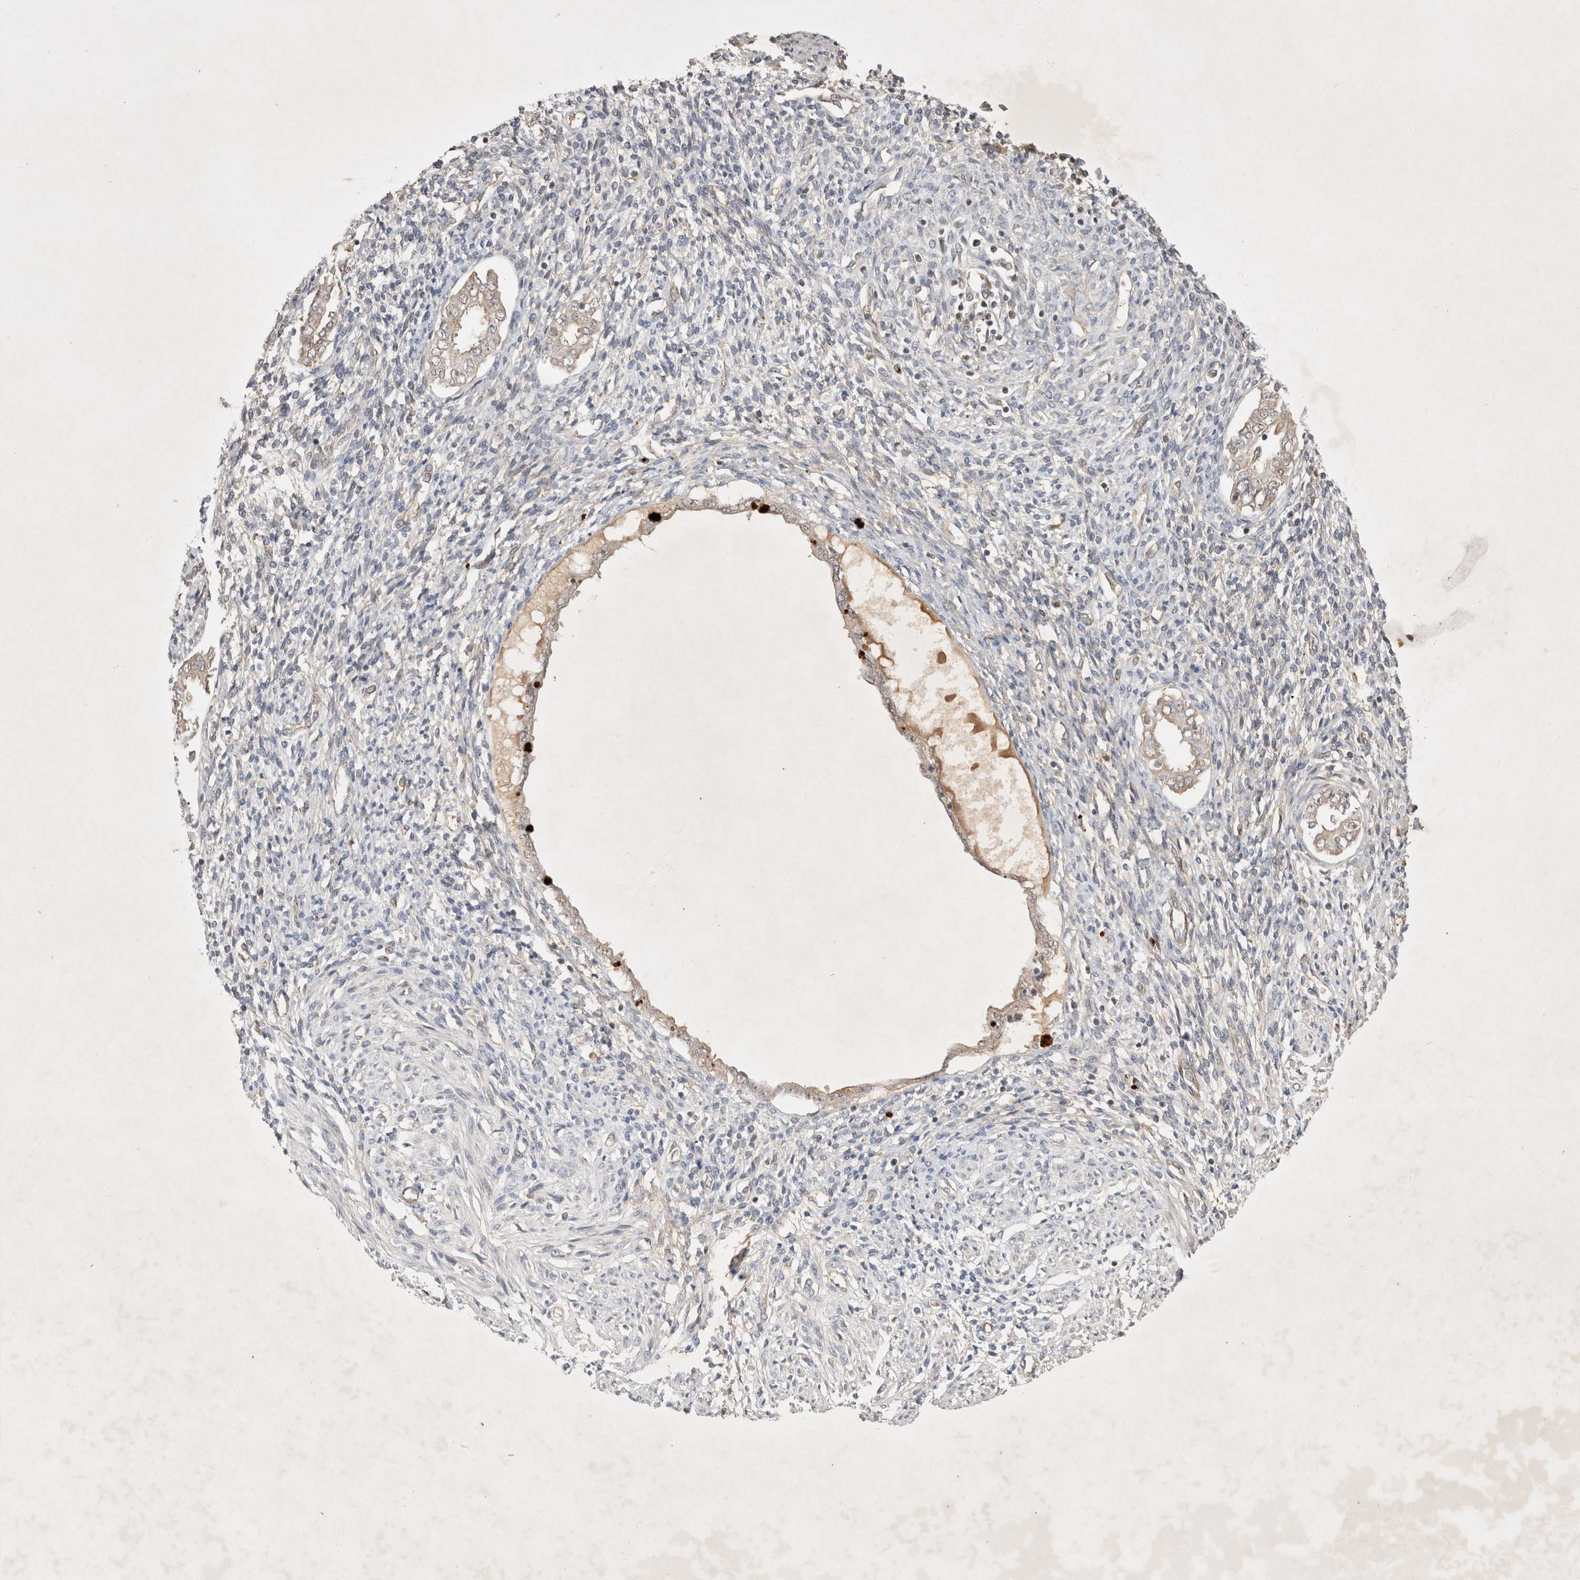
{"staining": {"intensity": "moderate", "quantity": "<25%", "location": "cytoplasmic/membranous"}, "tissue": "endometrium", "cell_type": "Cells in endometrial stroma", "image_type": "normal", "snomed": [{"axis": "morphology", "description": "Normal tissue, NOS"}, {"axis": "topography", "description": "Endometrium"}], "caption": "This is an image of immunohistochemistry (IHC) staining of benign endometrium, which shows moderate positivity in the cytoplasmic/membranous of cells in endometrial stroma.", "gene": "YES1", "patient": {"sex": "female", "age": 66}}